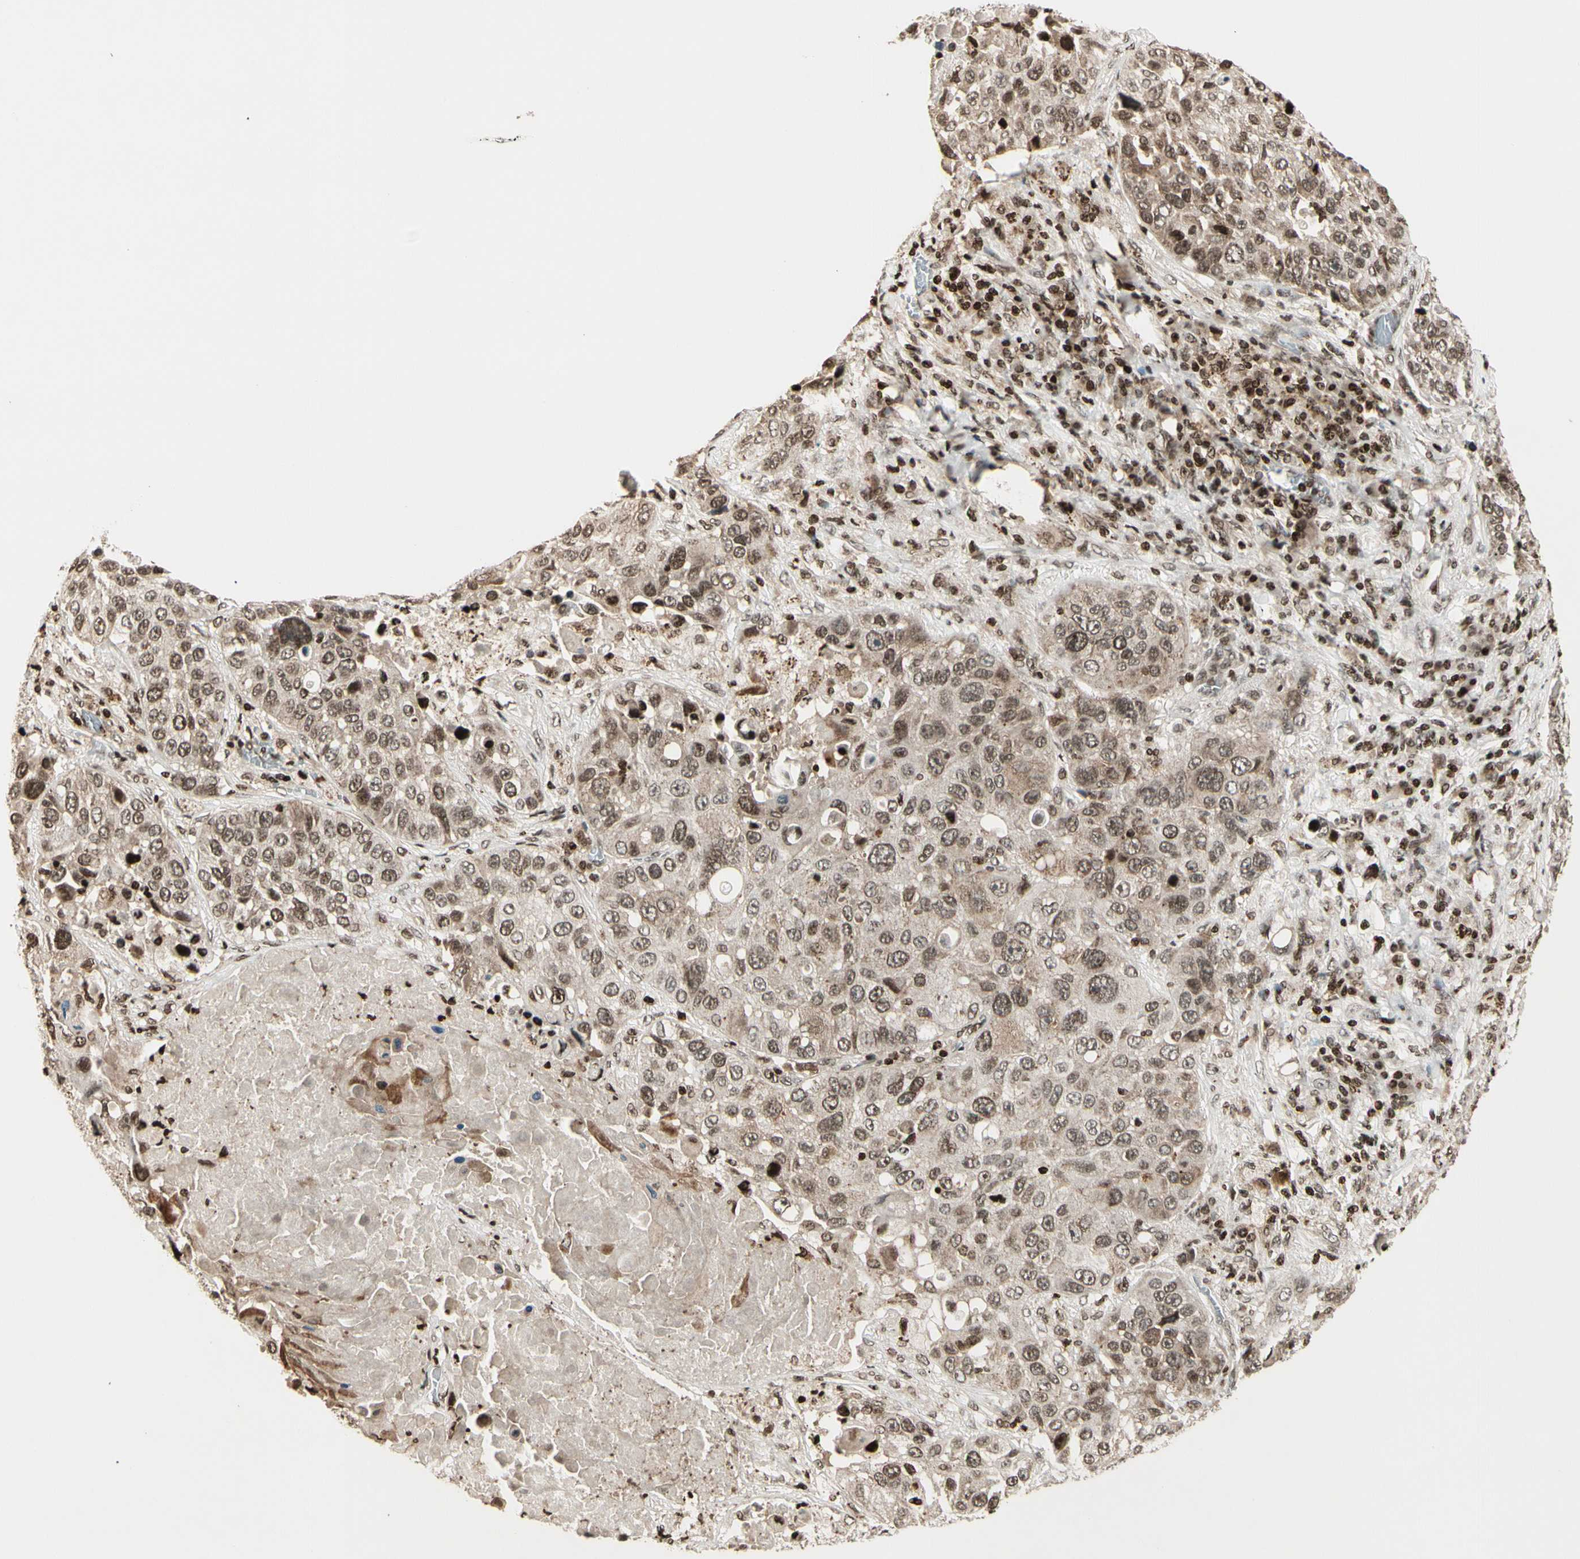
{"staining": {"intensity": "moderate", "quantity": ">75%", "location": "cytoplasmic/membranous,nuclear"}, "tissue": "lung cancer", "cell_type": "Tumor cells", "image_type": "cancer", "snomed": [{"axis": "morphology", "description": "Squamous cell carcinoma, NOS"}, {"axis": "topography", "description": "Lung"}], "caption": "Immunohistochemical staining of human squamous cell carcinoma (lung) exhibits moderate cytoplasmic/membranous and nuclear protein expression in approximately >75% of tumor cells.", "gene": "TSHZ3", "patient": {"sex": "male", "age": 57}}